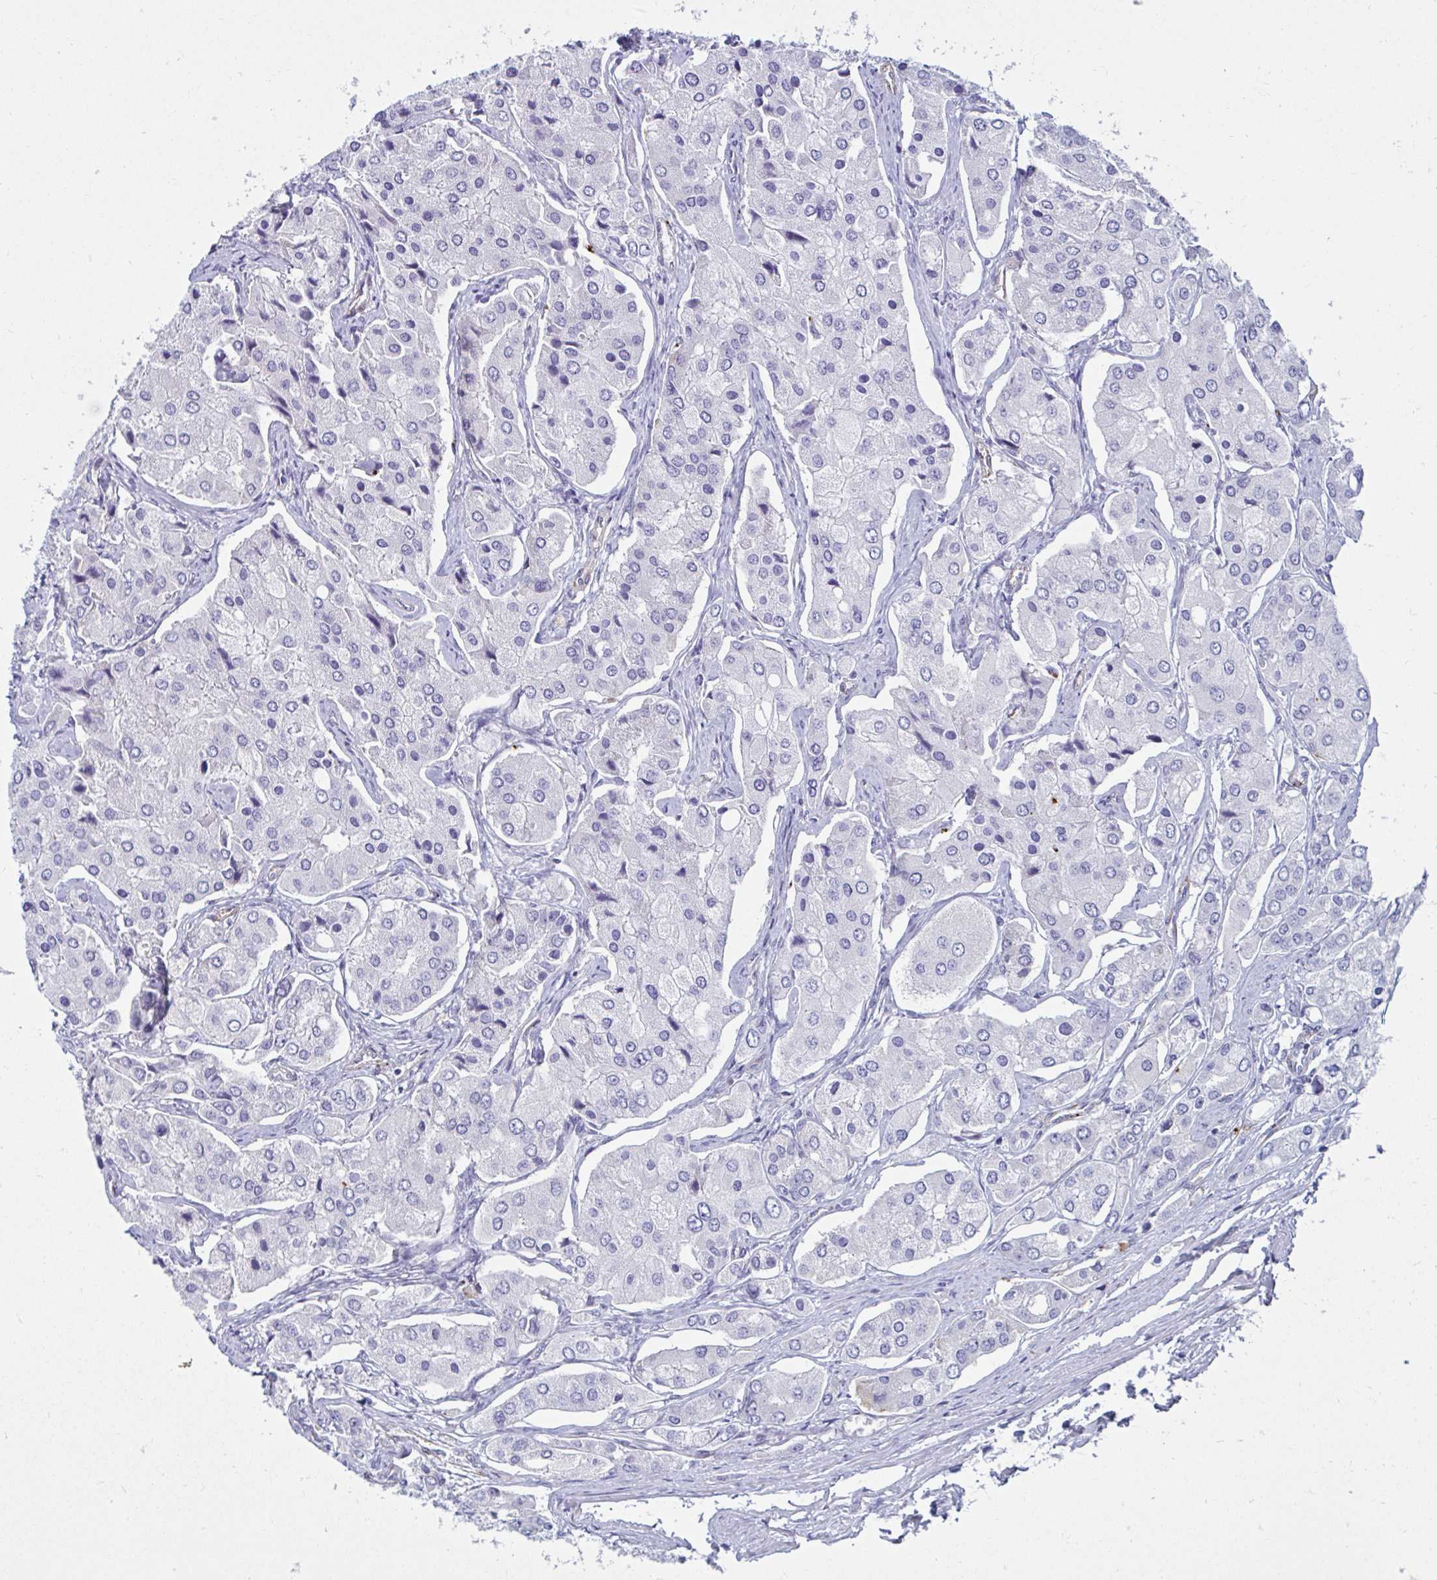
{"staining": {"intensity": "negative", "quantity": "none", "location": "none"}, "tissue": "prostate cancer", "cell_type": "Tumor cells", "image_type": "cancer", "snomed": [{"axis": "morphology", "description": "Adenocarcinoma, Low grade"}, {"axis": "topography", "description": "Prostate"}], "caption": "Protein analysis of low-grade adenocarcinoma (prostate) reveals no significant expression in tumor cells.", "gene": "ANKRD62", "patient": {"sex": "male", "age": 69}}